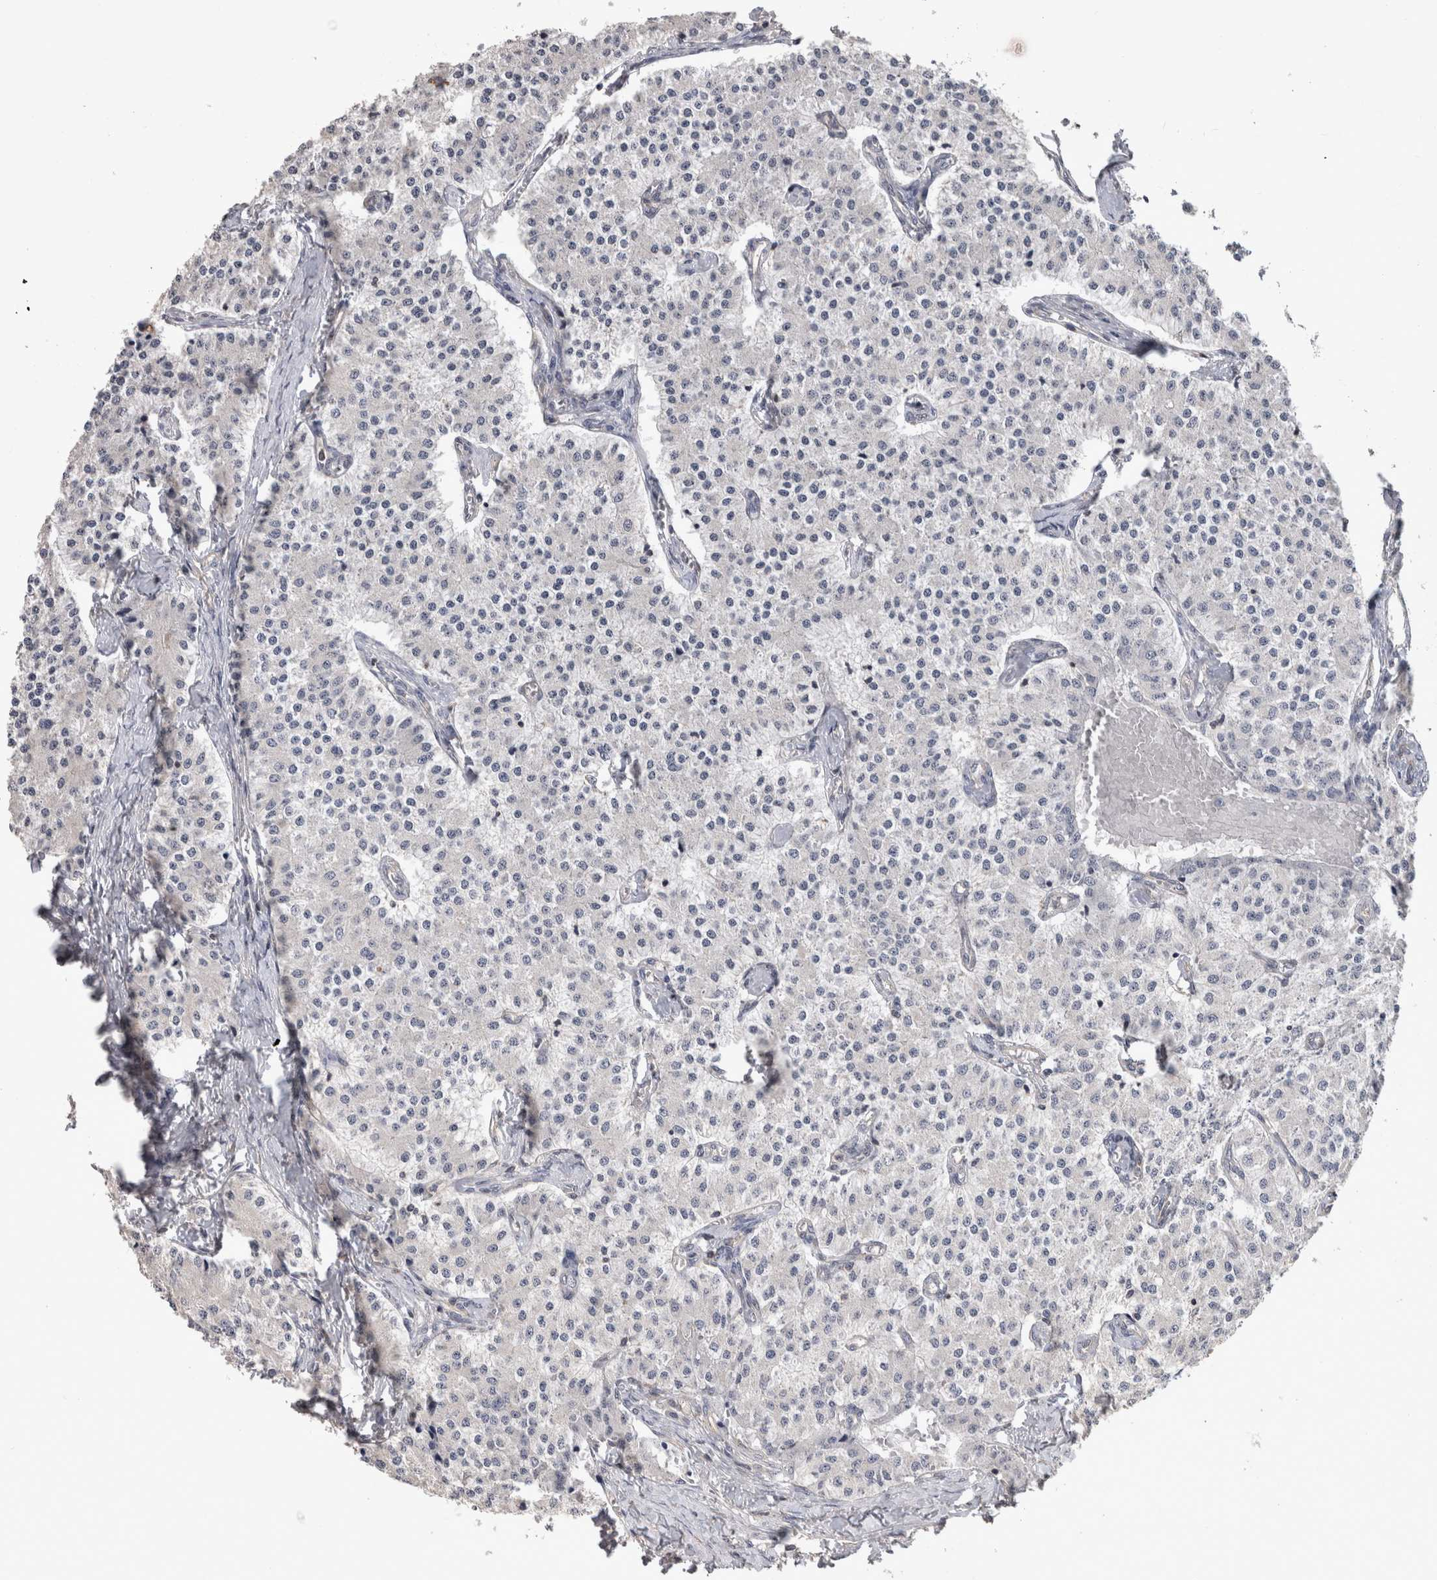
{"staining": {"intensity": "negative", "quantity": "none", "location": "none"}, "tissue": "carcinoid", "cell_type": "Tumor cells", "image_type": "cancer", "snomed": [{"axis": "morphology", "description": "Carcinoid, malignant, NOS"}, {"axis": "topography", "description": "Colon"}], "caption": "An image of carcinoid stained for a protein demonstrates no brown staining in tumor cells. Brightfield microscopy of IHC stained with DAB (3,3'-diaminobenzidine) (brown) and hematoxylin (blue), captured at high magnification.", "gene": "SPATA48", "patient": {"sex": "female", "age": 52}}